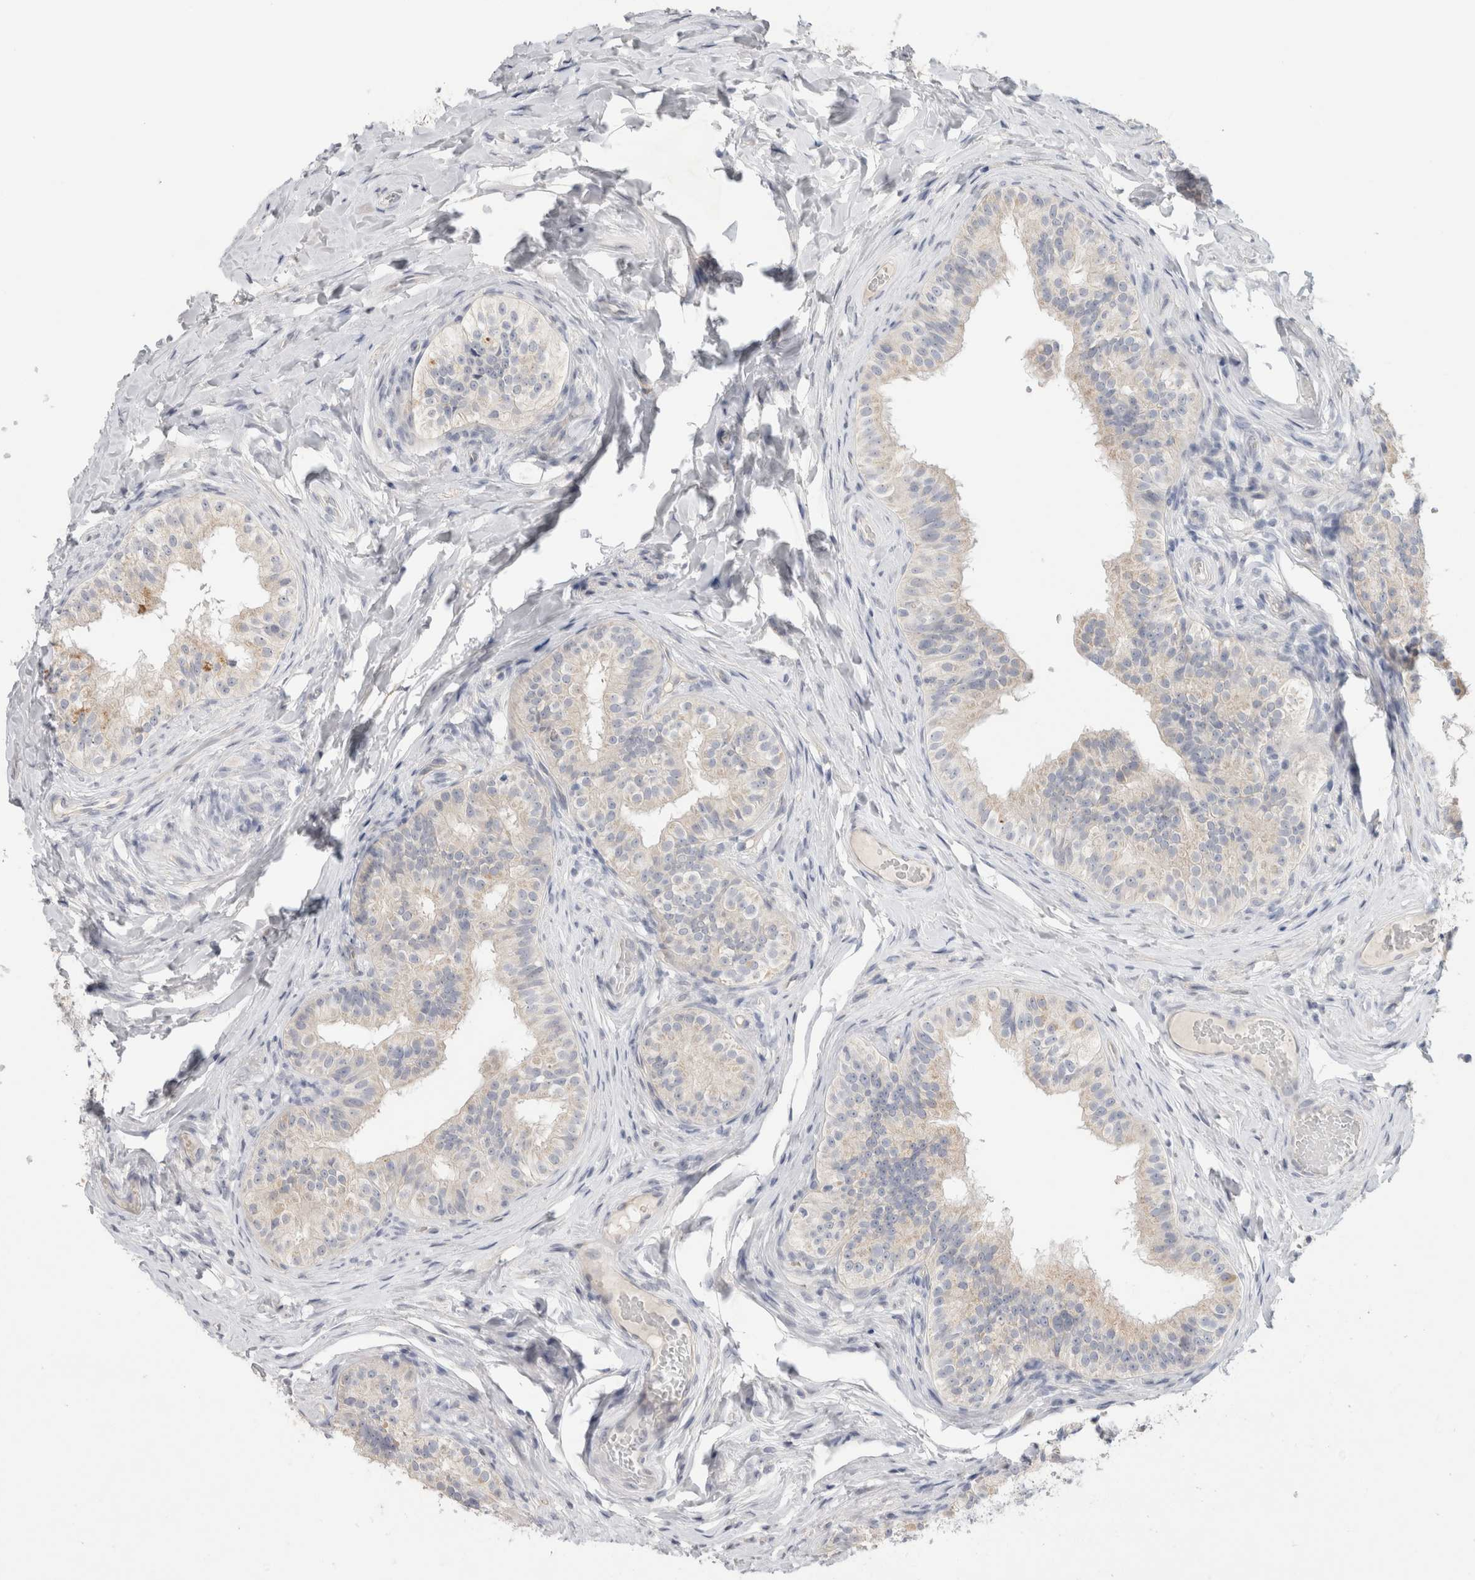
{"staining": {"intensity": "negative", "quantity": "none", "location": "none"}, "tissue": "epididymis", "cell_type": "Glandular cells", "image_type": "normal", "snomed": [{"axis": "morphology", "description": "Normal tissue, NOS"}, {"axis": "topography", "description": "Epididymis"}], "caption": "Immunohistochemical staining of benign epididymis reveals no significant expression in glandular cells. The staining is performed using DAB (3,3'-diaminobenzidine) brown chromogen with nuclei counter-stained in using hematoxylin.", "gene": "TONSL", "patient": {"sex": "male", "age": 49}}